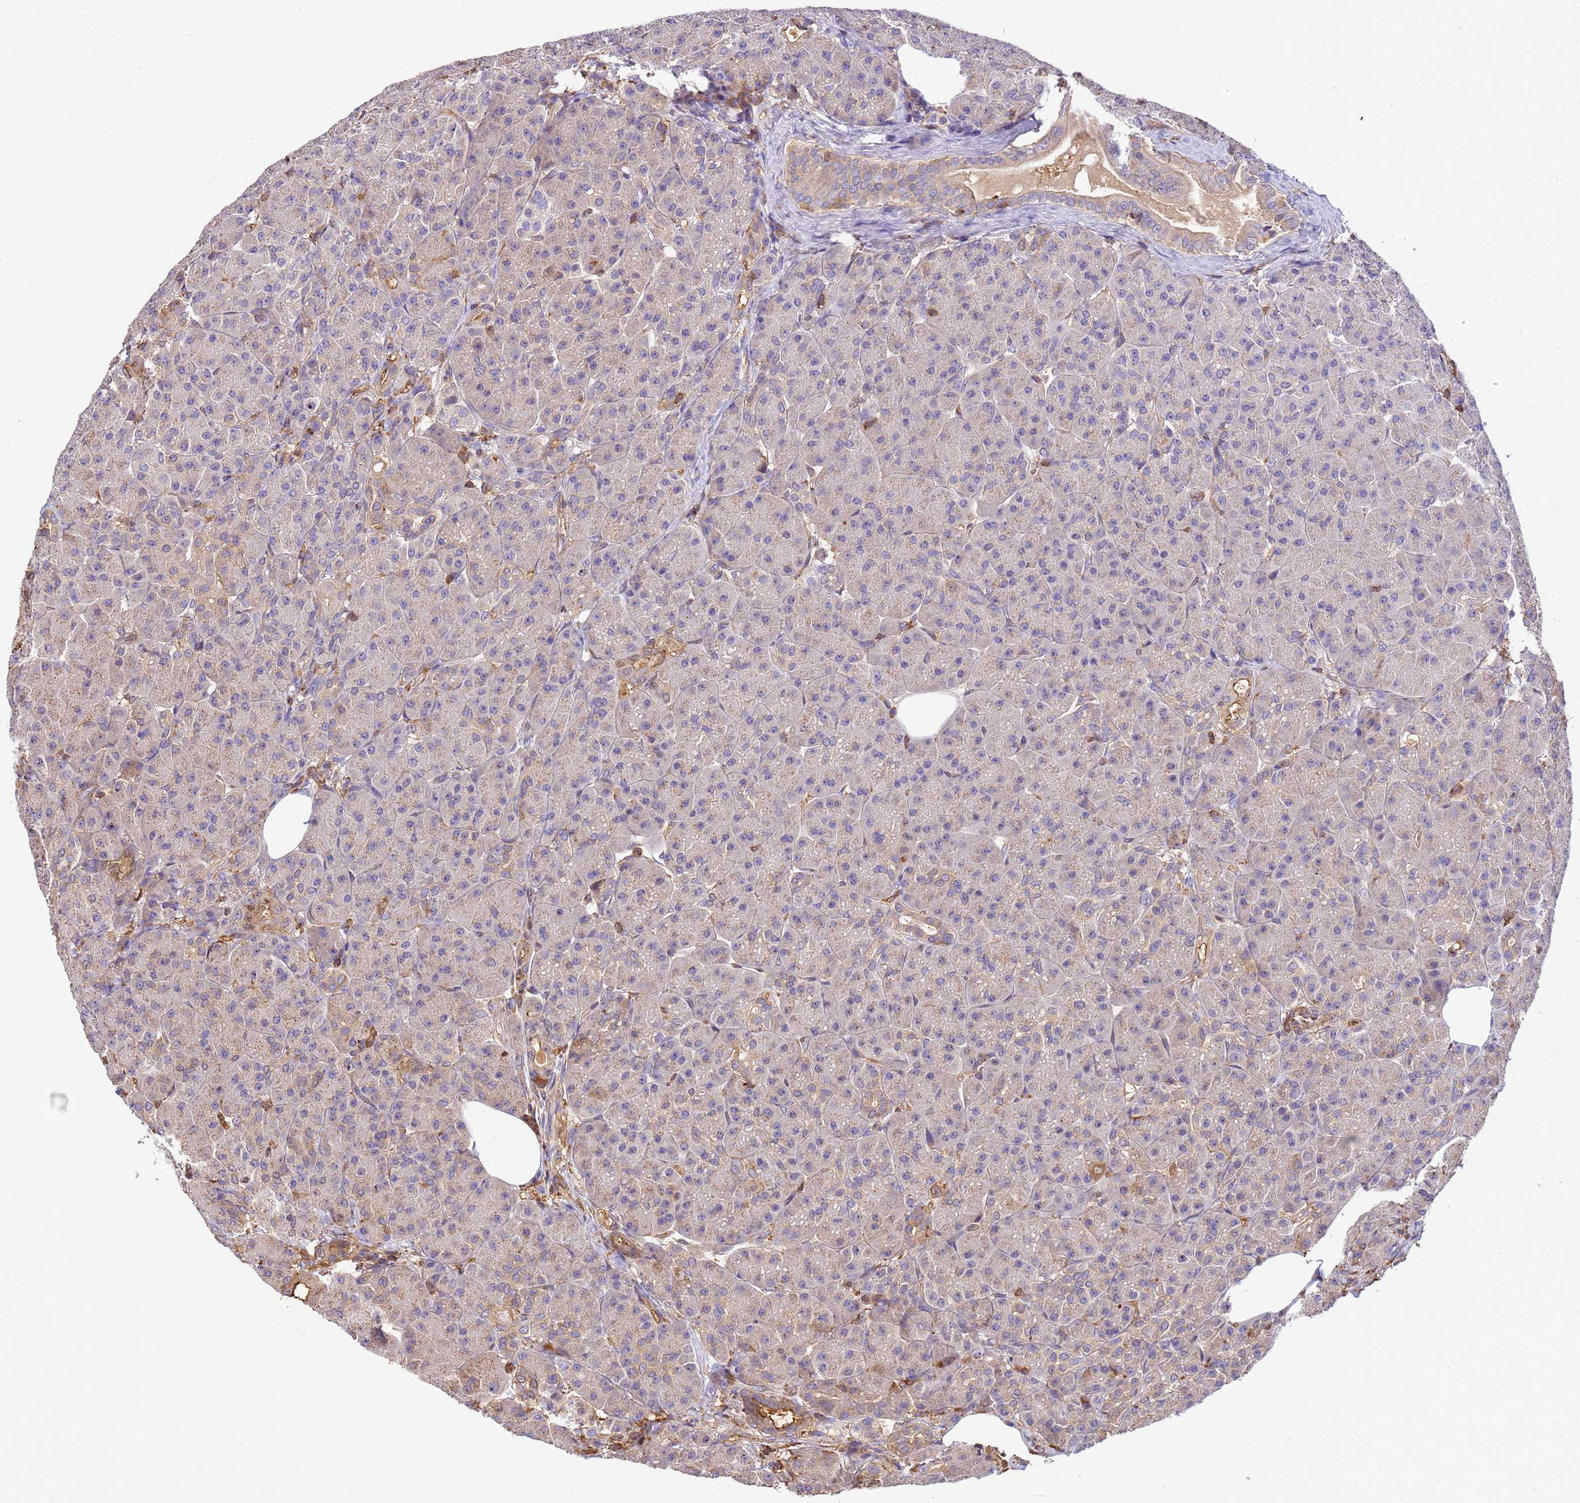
{"staining": {"intensity": "moderate", "quantity": "25%-75%", "location": "cytoplasmic/membranous"}, "tissue": "pancreas", "cell_type": "Exocrine glandular cells", "image_type": "normal", "snomed": [{"axis": "morphology", "description": "Normal tissue, NOS"}, {"axis": "topography", "description": "Pancreas"}], "caption": "DAB immunohistochemical staining of benign pancreas shows moderate cytoplasmic/membranous protein expression in about 25%-75% of exocrine glandular cells.", "gene": "WDR64", "patient": {"sex": "male", "age": 63}}